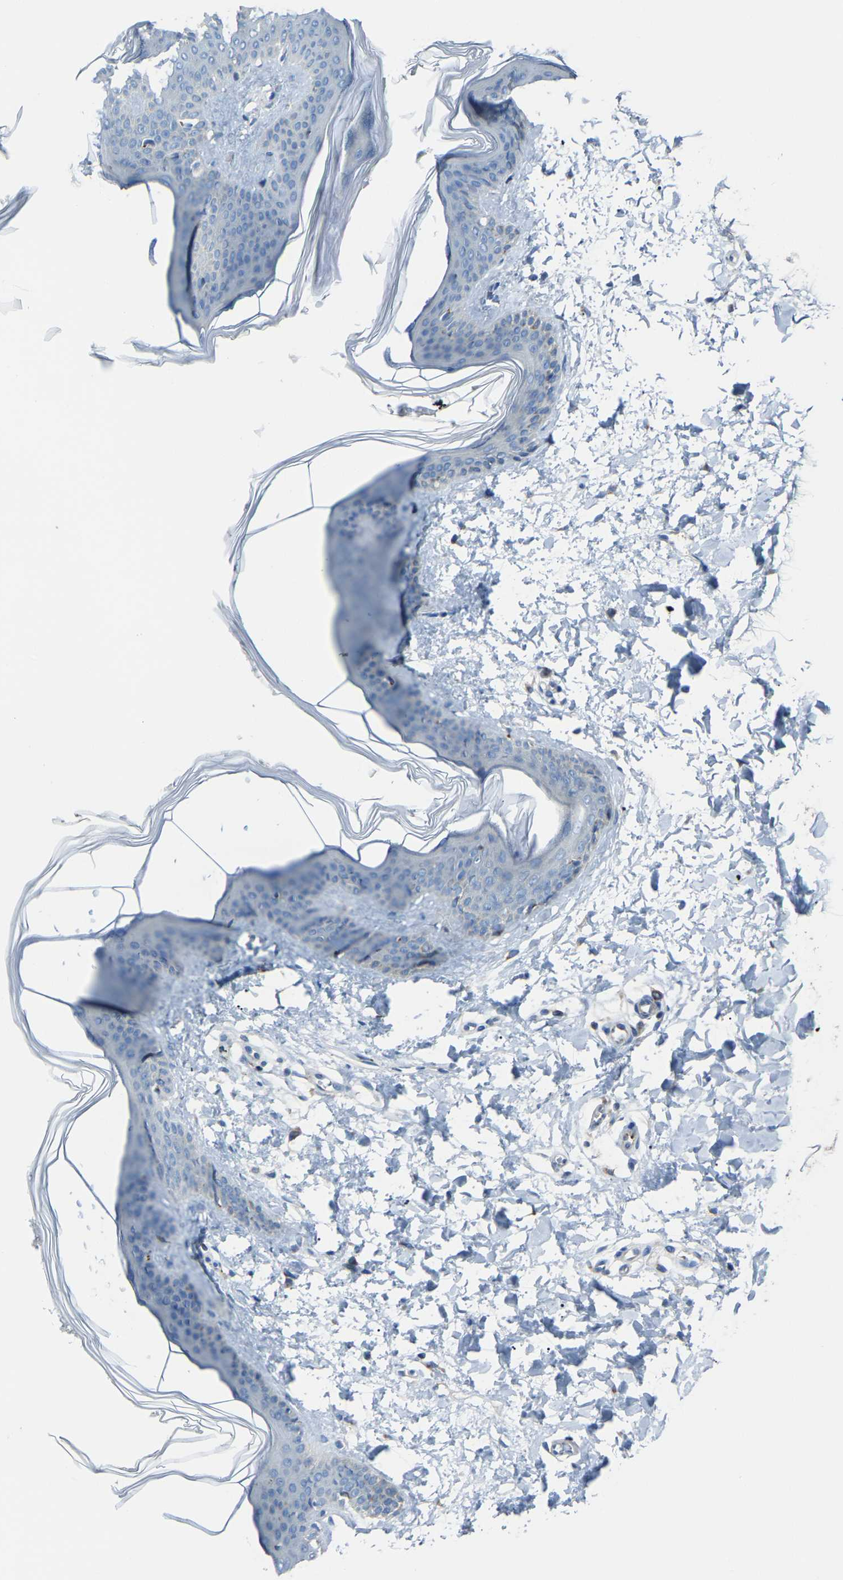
{"staining": {"intensity": "negative", "quantity": "none", "location": "none"}, "tissue": "skin", "cell_type": "Fibroblasts", "image_type": "normal", "snomed": [{"axis": "morphology", "description": "Normal tissue, NOS"}, {"axis": "topography", "description": "Skin"}], "caption": "Immunohistochemistry (IHC) photomicrograph of benign skin: skin stained with DAB (3,3'-diaminobenzidine) exhibits no significant protein positivity in fibroblasts.", "gene": "CANT1", "patient": {"sex": "female", "age": 17}}